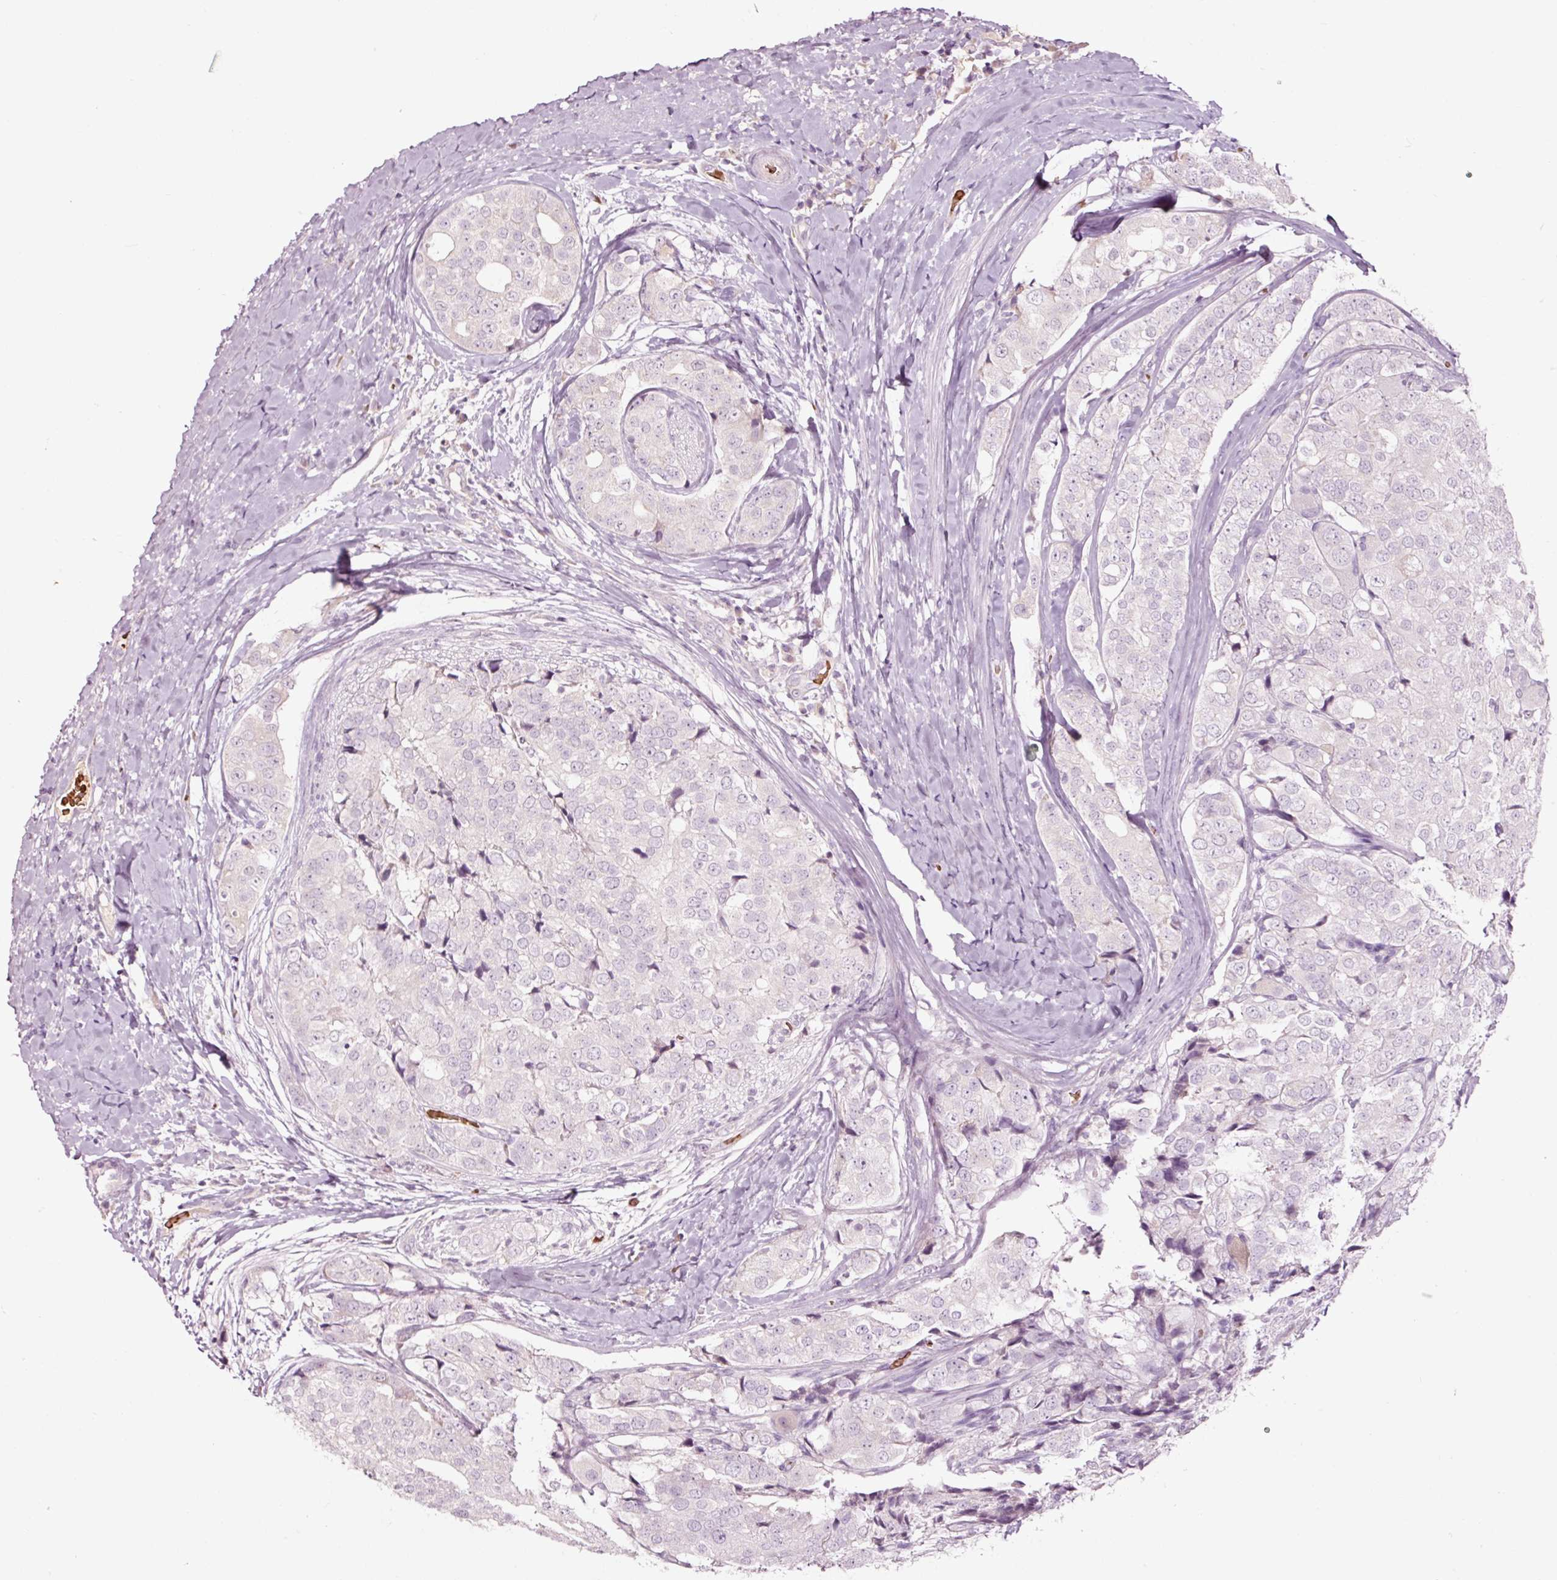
{"staining": {"intensity": "negative", "quantity": "none", "location": "none"}, "tissue": "prostate cancer", "cell_type": "Tumor cells", "image_type": "cancer", "snomed": [{"axis": "morphology", "description": "Adenocarcinoma, High grade"}, {"axis": "topography", "description": "Prostate"}], "caption": "IHC image of neoplastic tissue: human prostate adenocarcinoma (high-grade) stained with DAB reveals no significant protein positivity in tumor cells.", "gene": "LDHAL6B", "patient": {"sex": "male", "age": 49}}